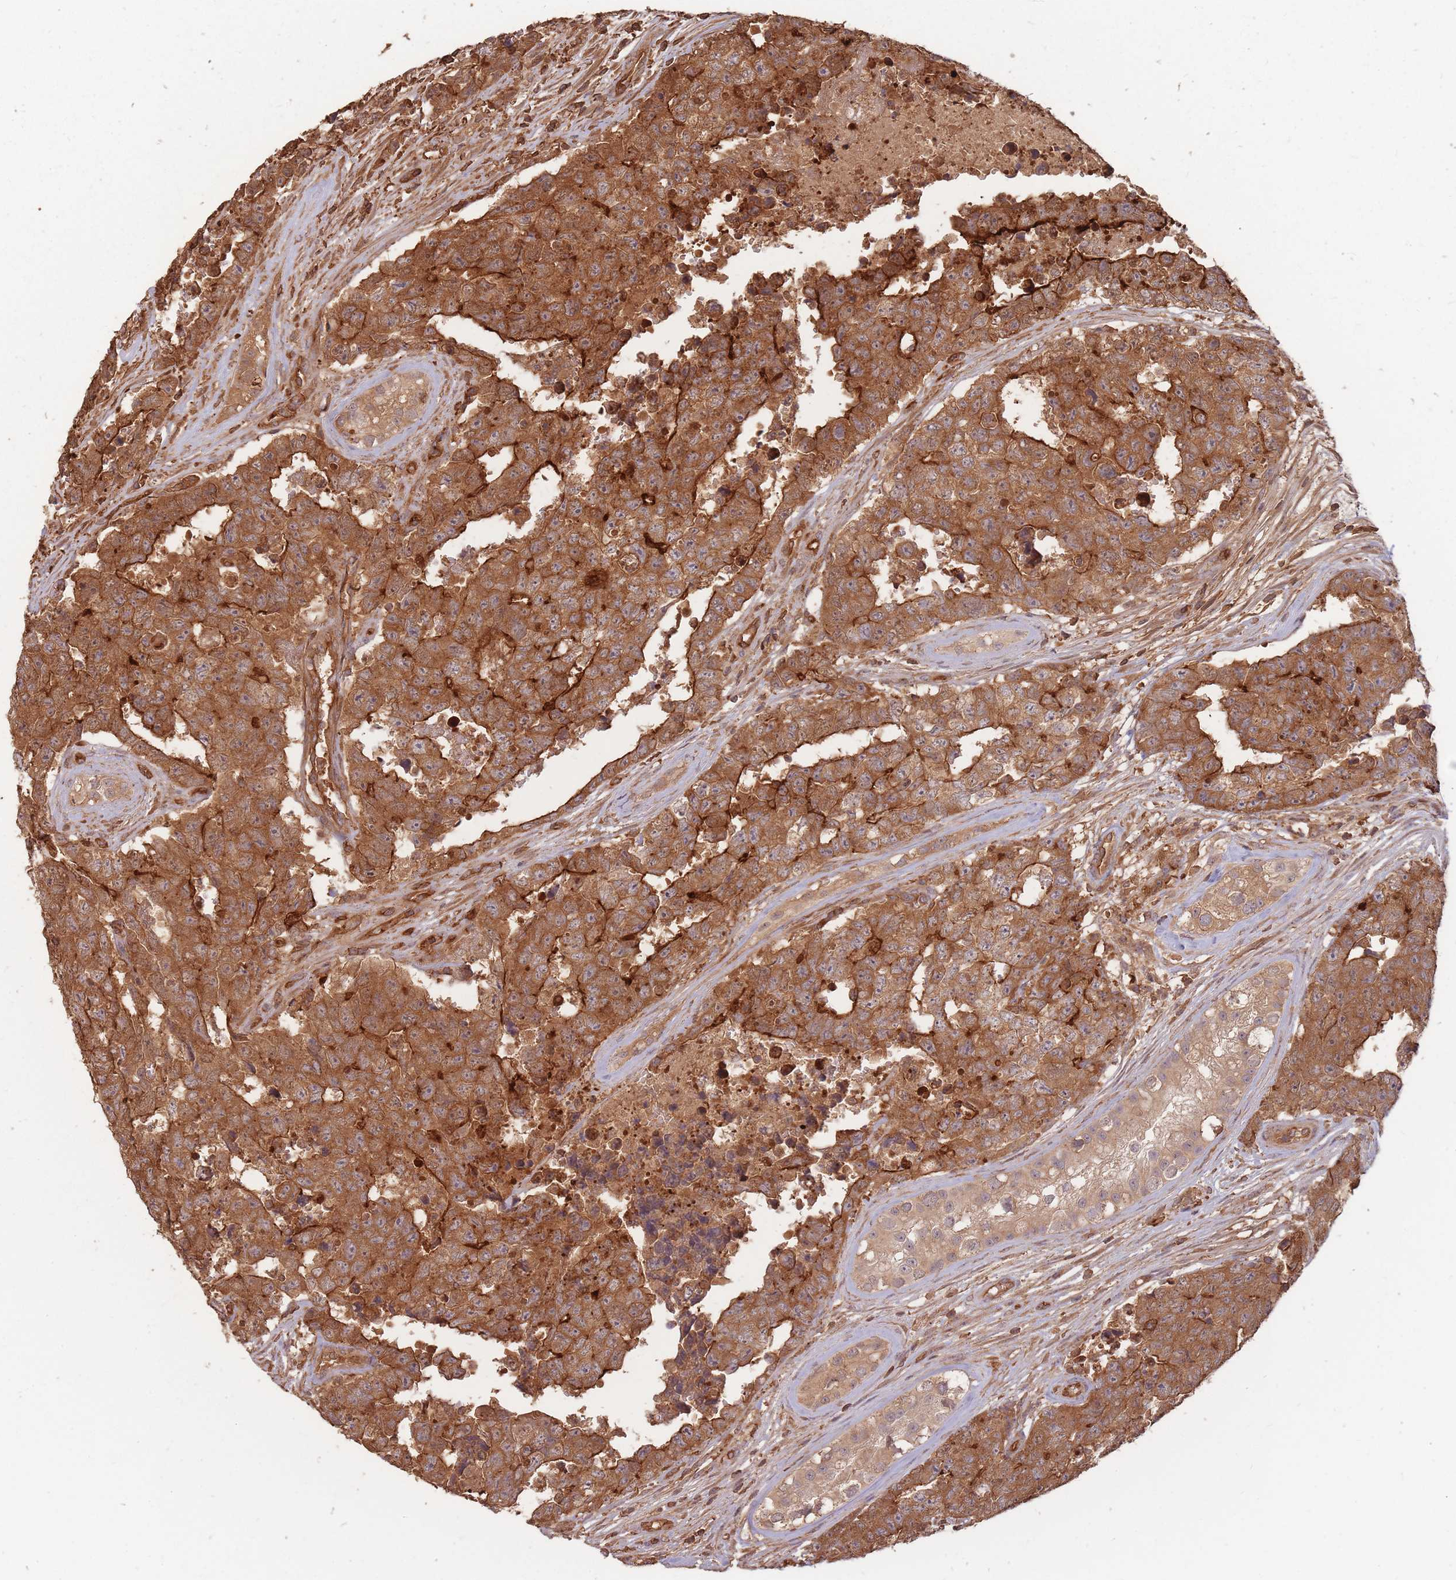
{"staining": {"intensity": "strong", "quantity": ">75%", "location": "cytoplasmic/membranous"}, "tissue": "testis cancer", "cell_type": "Tumor cells", "image_type": "cancer", "snomed": [{"axis": "morphology", "description": "Normal tissue, NOS"}, {"axis": "morphology", "description": "Carcinoma, Embryonal, NOS"}, {"axis": "topography", "description": "Testis"}, {"axis": "topography", "description": "Epididymis"}], "caption": "Protein staining reveals strong cytoplasmic/membranous expression in approximately >75% of tumor cells in testis cancer (embryonal carcinoma).", "gene": "PLS3", "patient": {"sex": "male", "age": 25}}